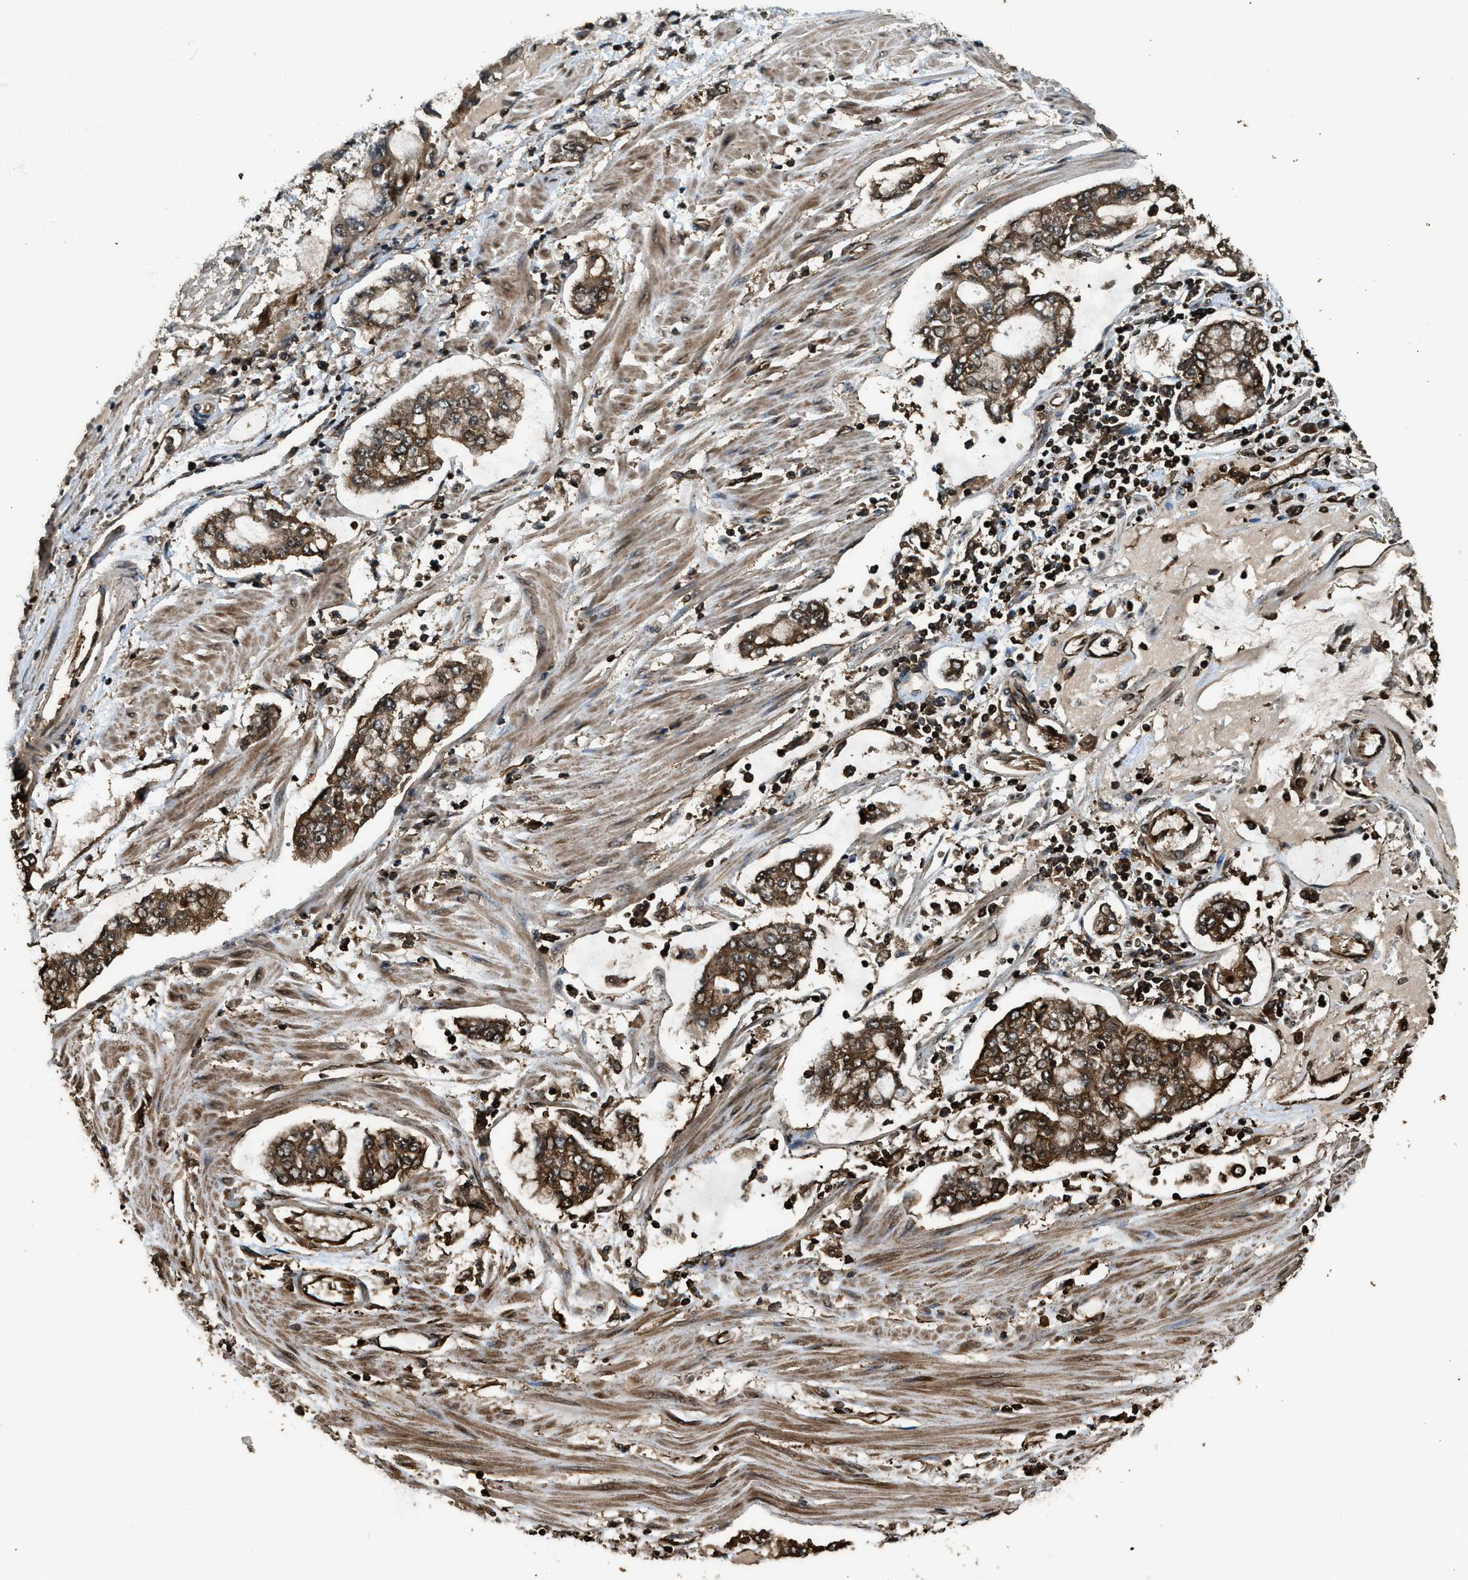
{"staining": {"intensity": "strong", "quantity": ">75%", "location": "cytoplasmic/membranous"}, "tissue": "stomach cancer", "cell_type": "Tumor cells", "image_type": "cancer", "snomed": [{"axis": "morphology", "description": "Adenocarcinoma, NOS"}, {"axis": "topography", "description": "Stomach"}], "caption": "Stomach adenocarcinoma stained with immunohistochemistry shows strong cytoplasmic/membranous expression in about >75% of tumor cells. The staining was performed using DAB (3,3'-diaminobenzidine), with brown indicating positive protein expression. Nuclei are stained blue with hematoxylin.", "gene": "MYBL2", "patient": {"sex": "male", "age": 76}}